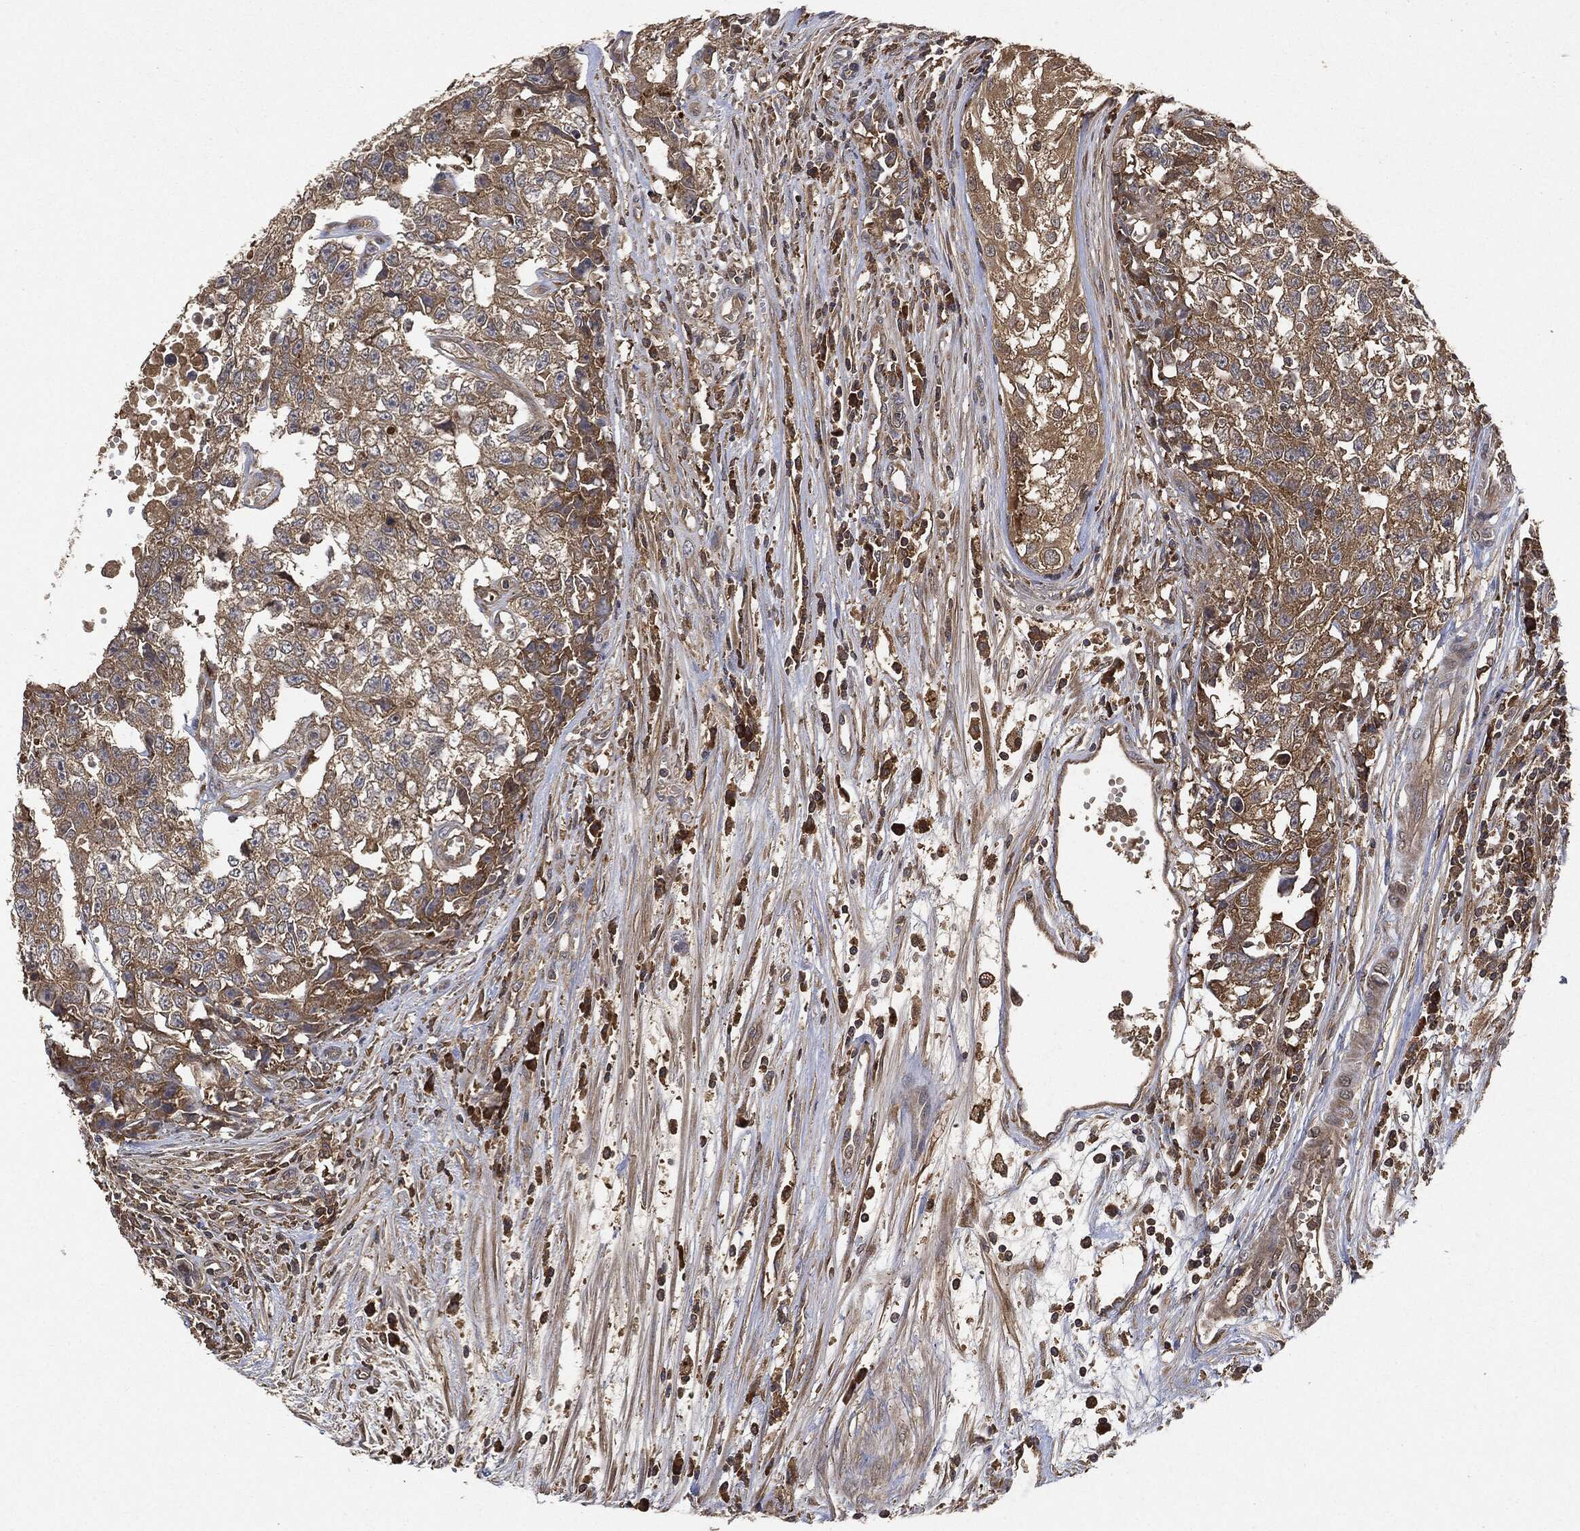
{"staining": {"intensity": "weak", "quantity": ">75%", "location": "cytoplasmic/membranous"}, "tissue": "testis cancer", "cell_type": "Tumor cells", "image_type": "cancer", "snomed": [{"axis": "morphology", "description": "Seminoma, NOS"}, {"axis": "morphology", "description": "Carcinoma, Embryonal, NOS"}, {"axis": "topography", "description": "Testis"}], "caption": "Tumor cells demonstrate low levels of weak cytoplasmic/membranous expression in about >75% of cells in human testis cancer (seminoma).", "gene": "BRAF", "patient": {"sex": "male", "age": 22}}